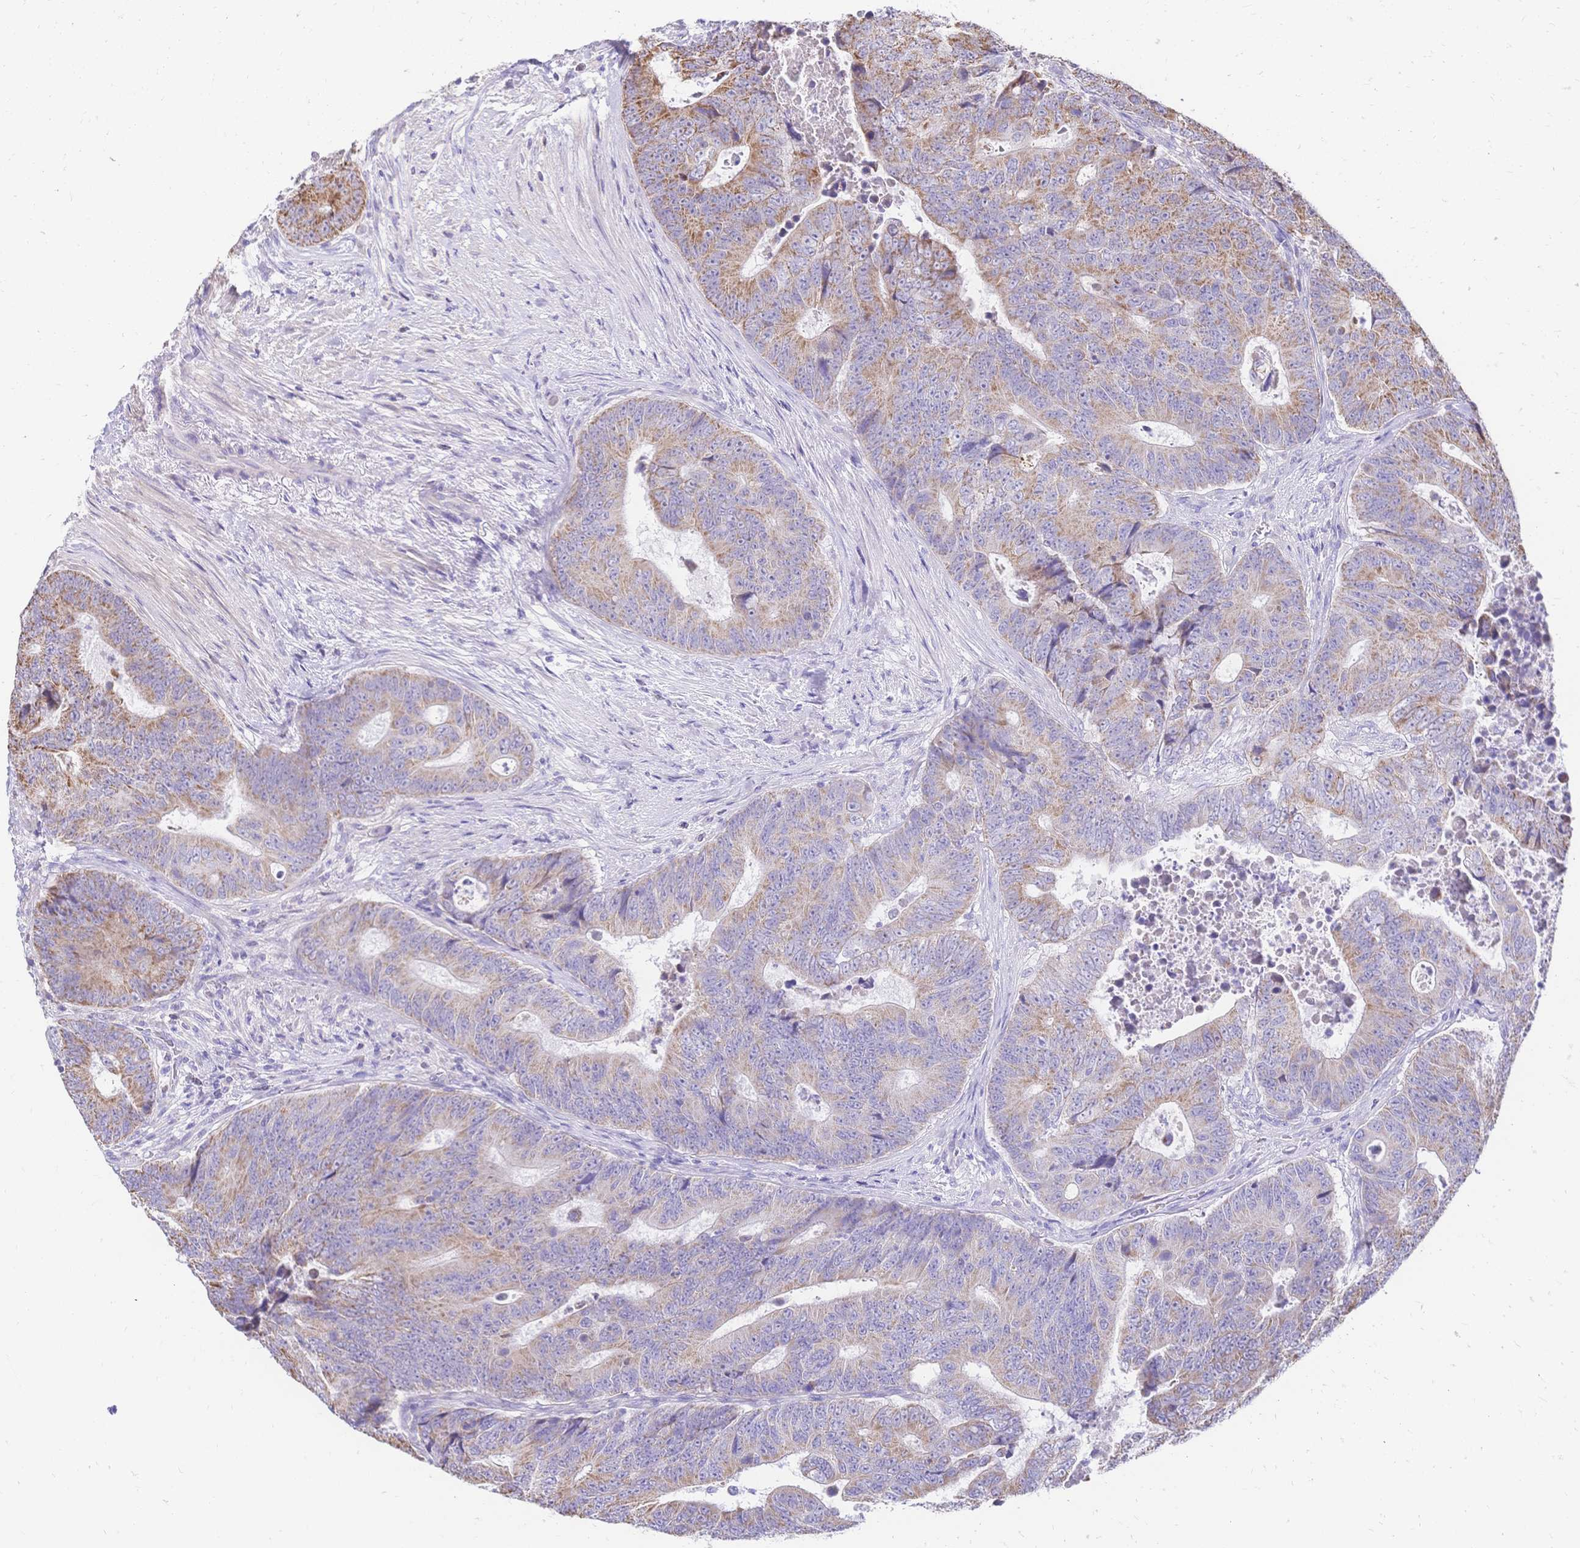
{"staining": {"intensity": "moderate", "quantity": ">75%", "location": "cytoplasmic/membranous"}, "tissue": "colorectal cancer", "cell_type": "Tumor cells", "image_type": "cancer", "snomed": [{"axis": "morphology", "description": "Adenocarcinoma, NOS"}, {"axis": "topography", "description": "Colon"}], "caption": "This histopathology image exhibits colorectal cancer stained with immunohistochemistry to label a protein in brown. The cytoplasmic/membranous of tumor cells show moderate positivity for the protein. Nuclei are counter-stained blue.", "gene": "CLEC18B", "patient": {"sex": "female", "age": 48}}